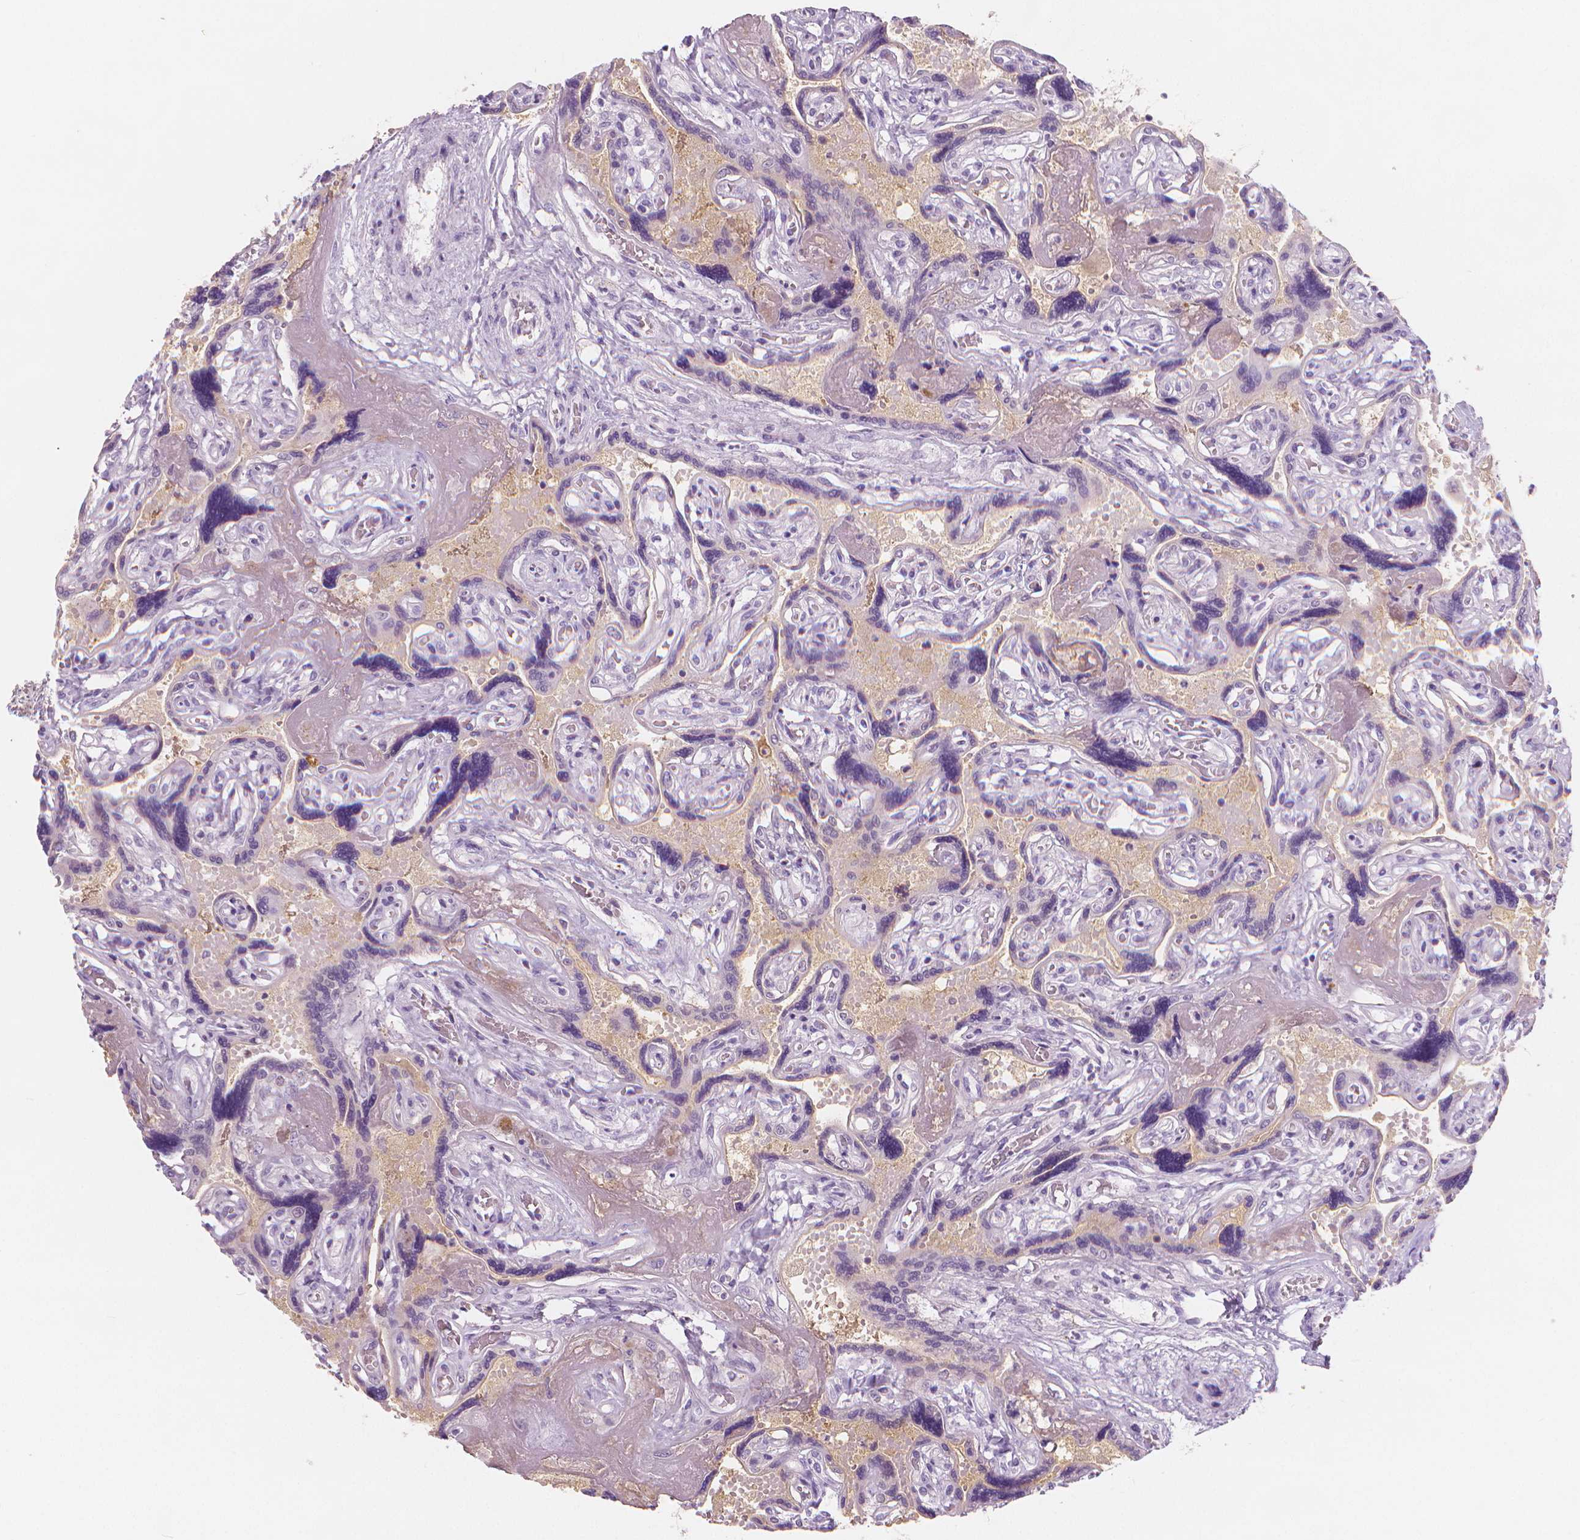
{"staining": {"intensity": "negative", "quantity": "none", "location": "none"}, "tissue": "placenta", "cell_type": "Decidual cells", "image_type": "normal", "snomed": [{"axis": "morphology", "description": "Normal tissue, NOS"}, {"axis": "topography", "description": "Placenta"}], "caption": "This is a micrograph of immunohistochemistry staining of normal placenta, which shows no positivity in decidual cells.", "gene": "APOA4", "patient": {"sex": "female", "age": 32}}